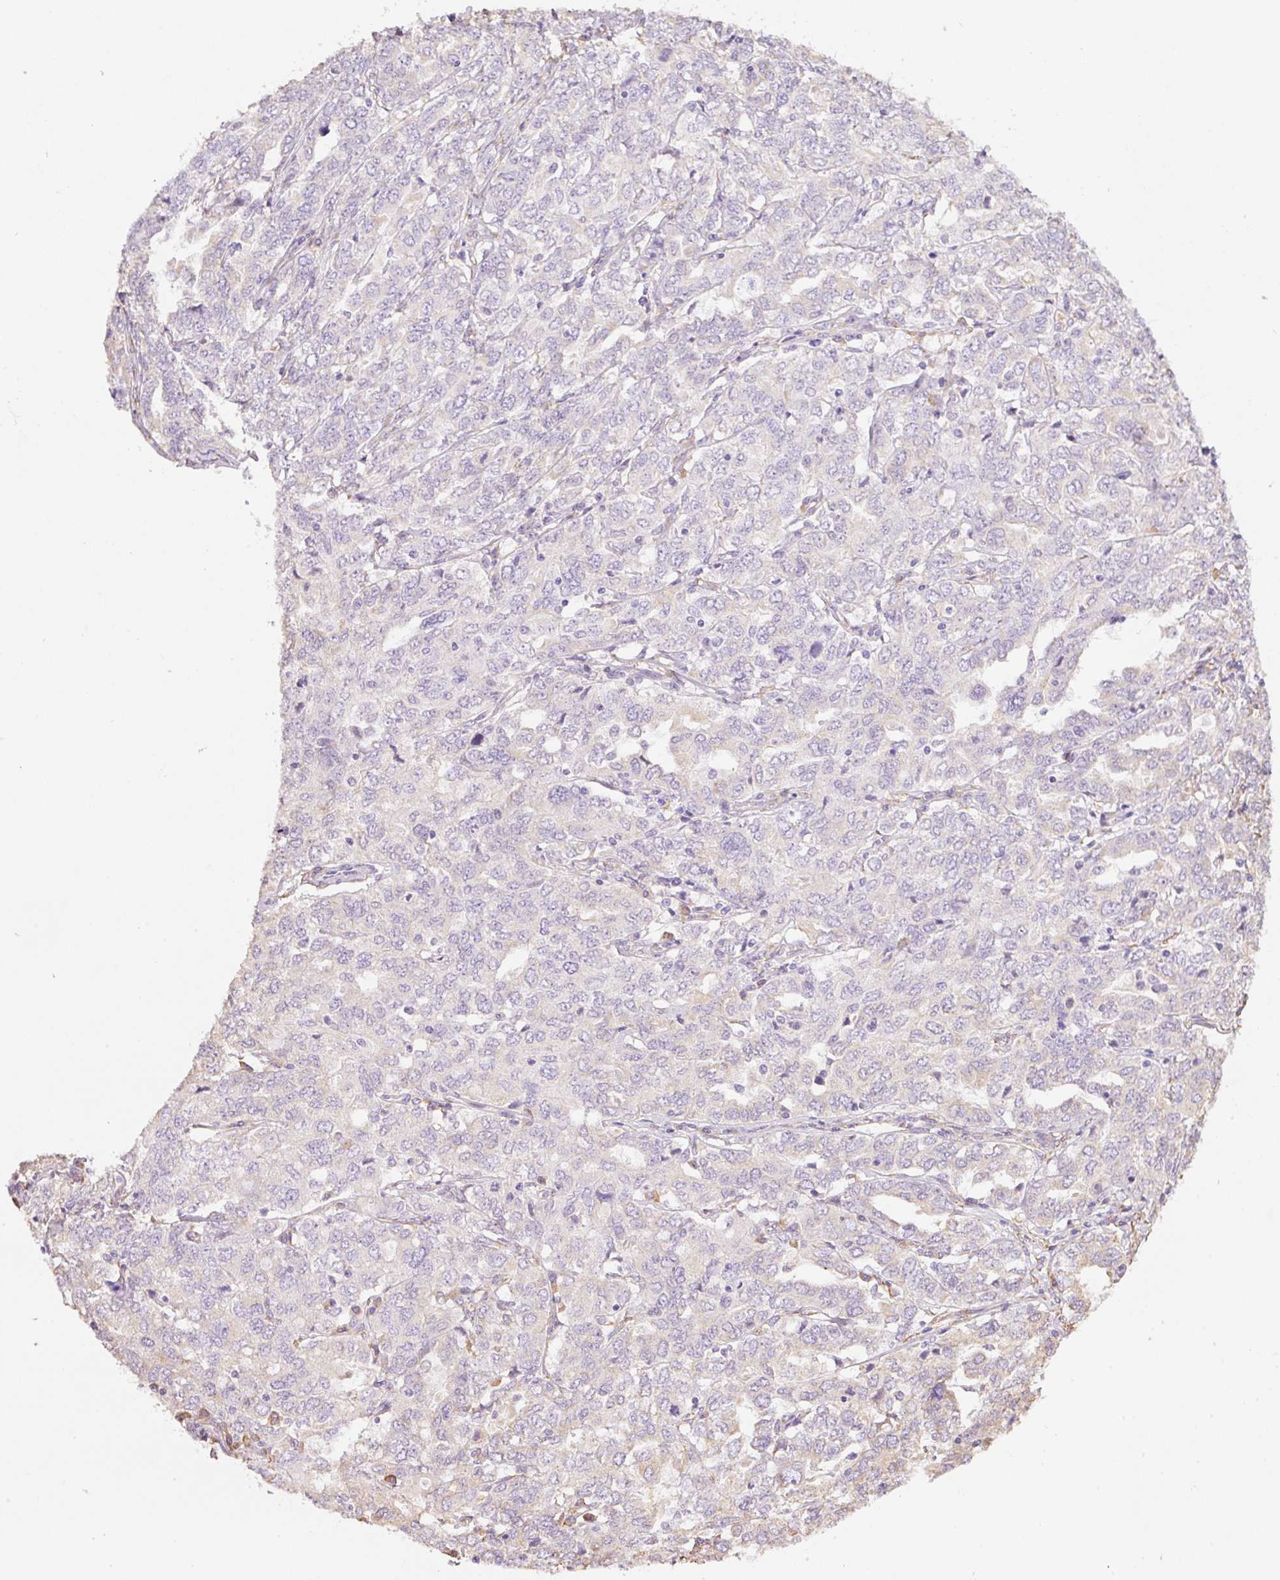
{"staining": {"intensity": "negative", "quantity": "none", "location": "none"}, "tissue": "ovarian cancer", "cell_type": "Tumor cells", "image_type": "cancer", "snomed": [{"axis": "morphology", "description": "Carcinoma, endometroid"}, {"axis": "topography", "description": "Ovary"}], "caption": "Tumor cells are negative for protein expression in human ovarian cancer (endometroid carcinoma).", "gene": "GCG", "patient": {"sex": "female", "age": 62}}